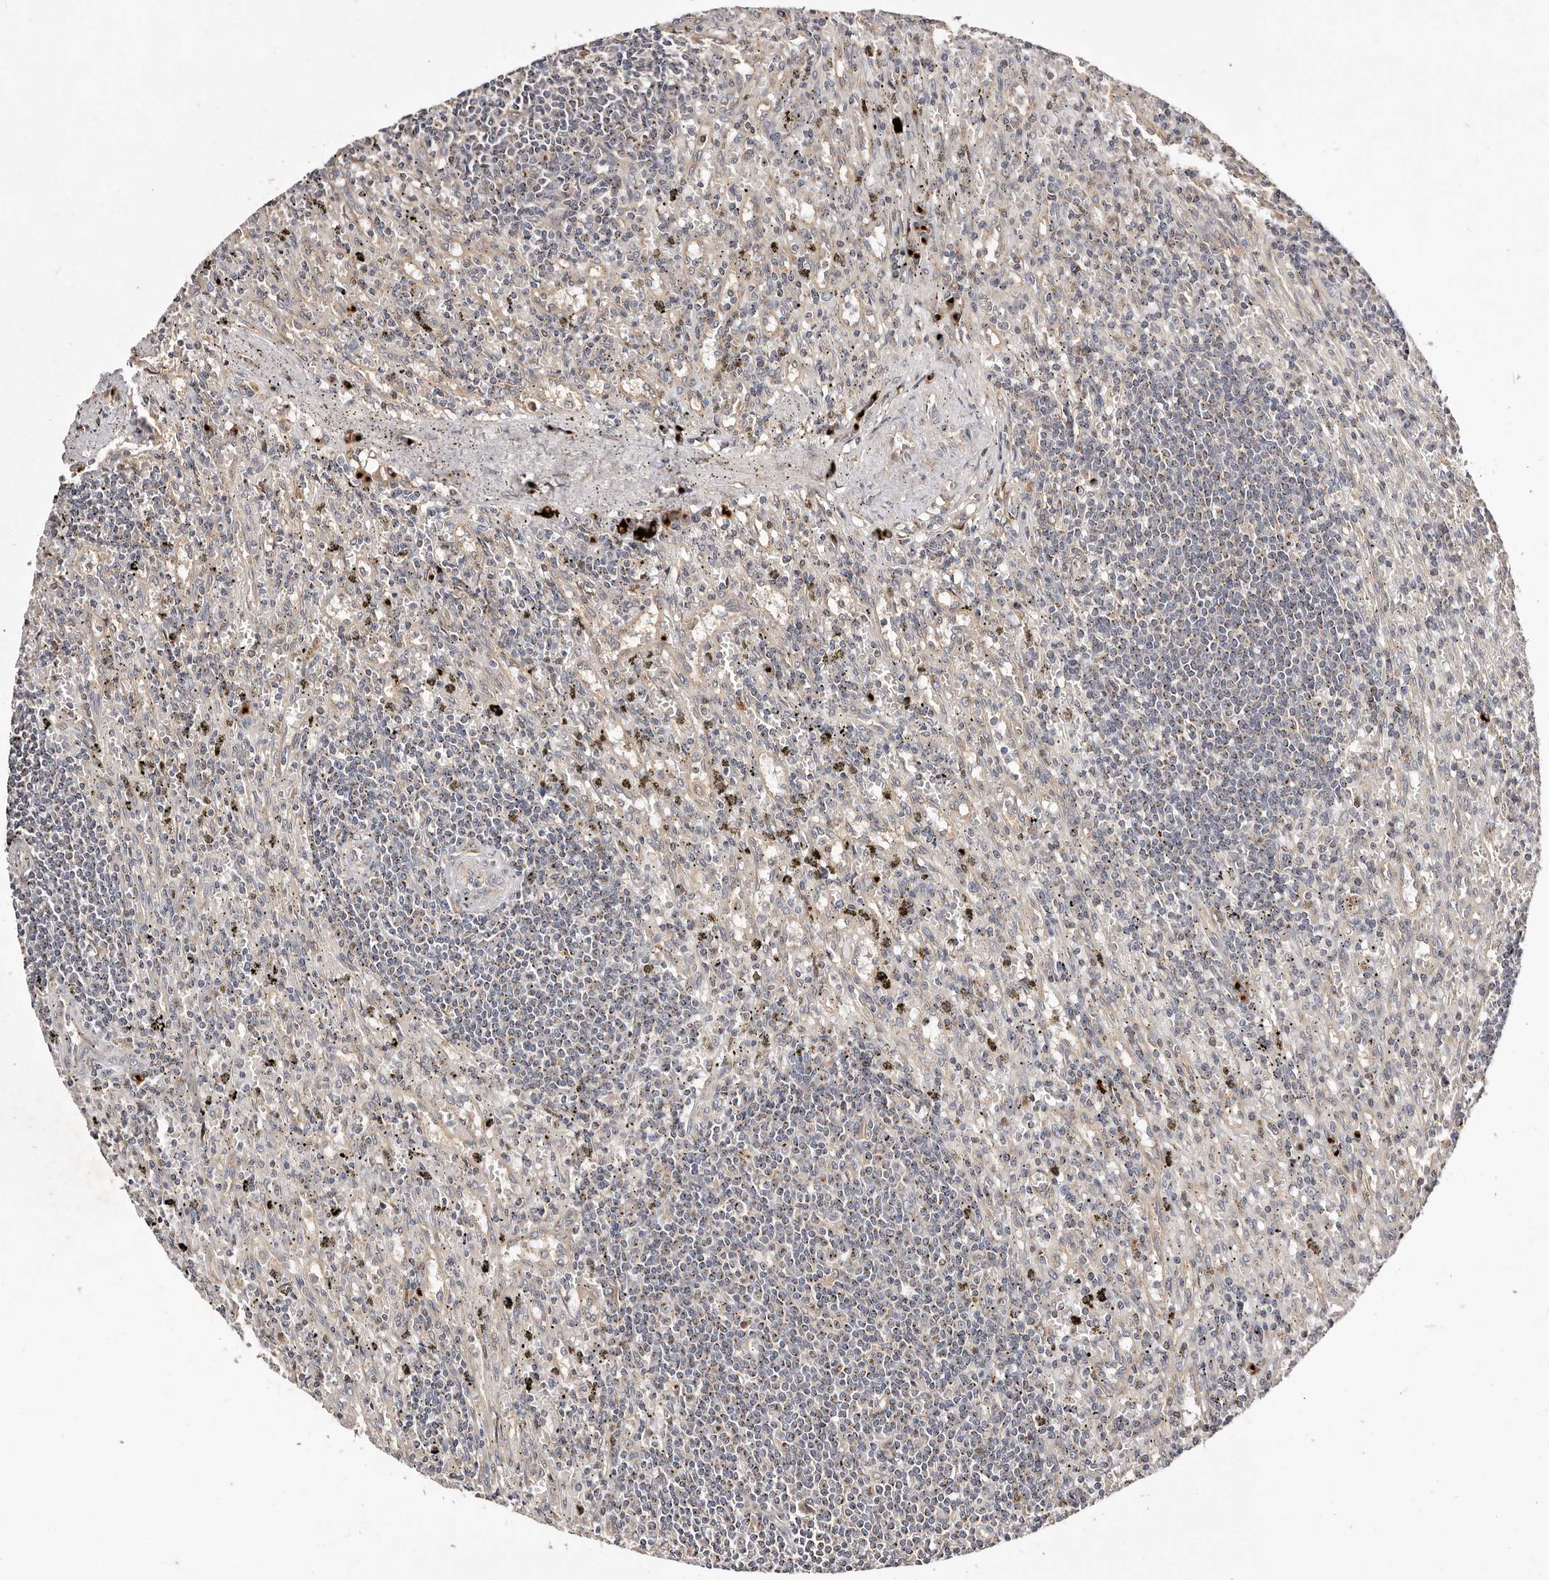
{"staining": {"intensity": "moderate", "quantity": "25%-75%", "location": "cytoplasmic/membranous"}, "tissue": "lymphoma", "cell_type": "Tumor cells", "image_type": "cancer", "snomed": [{"axis": "morphology", "description": "Malignant lymphoma, non-Hodgkin's type, Low grade"}, {"axis": "topography", "description": "Spleen"}], "caption": "High-power microscopy captured an IHC histopathology image of lymphoma, revealing moderate cytoplasmic/membranous staining in approximately 25%-75% of tumor cells.", "gene": "DACT2", "patient": {"sex": "male", "age": 76}}